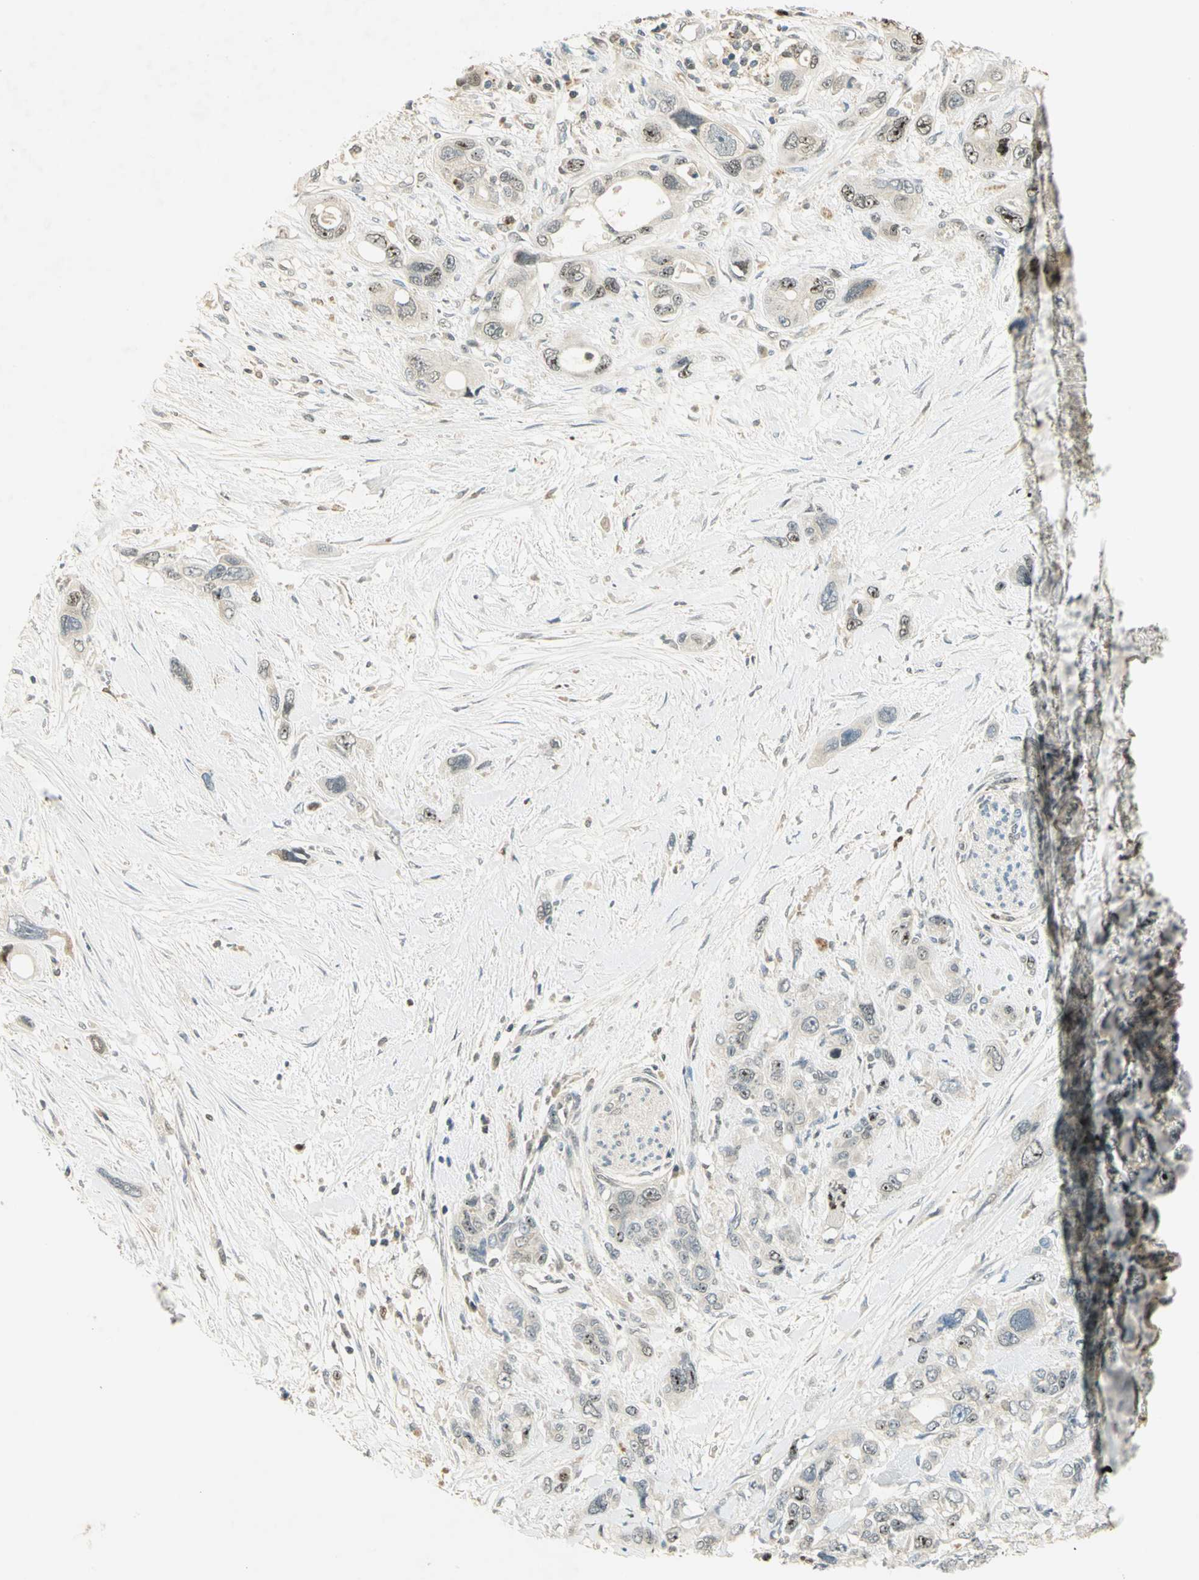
{"staining": {"intensity": "moderate", "quantity": "<25%", "location": "nuclear"}, "tissue": "pancreatic cancer", "cell_type": "Tumor cells", "image_type": "cancer", "snomed": [{"axis": "morphology", "description": "Adenocarcinoma, NOS"}, {"axis": "topography", "description": "Pancreas"}], "caption": "Immunohistochemical staining of human pancreatic cancer (adenocarcinoma) shows moderate nuclear protein positivity in approximately <25% of tumor cells.", "gene": "BIRC2", "patient": {"sex": "male", "age": 46}}